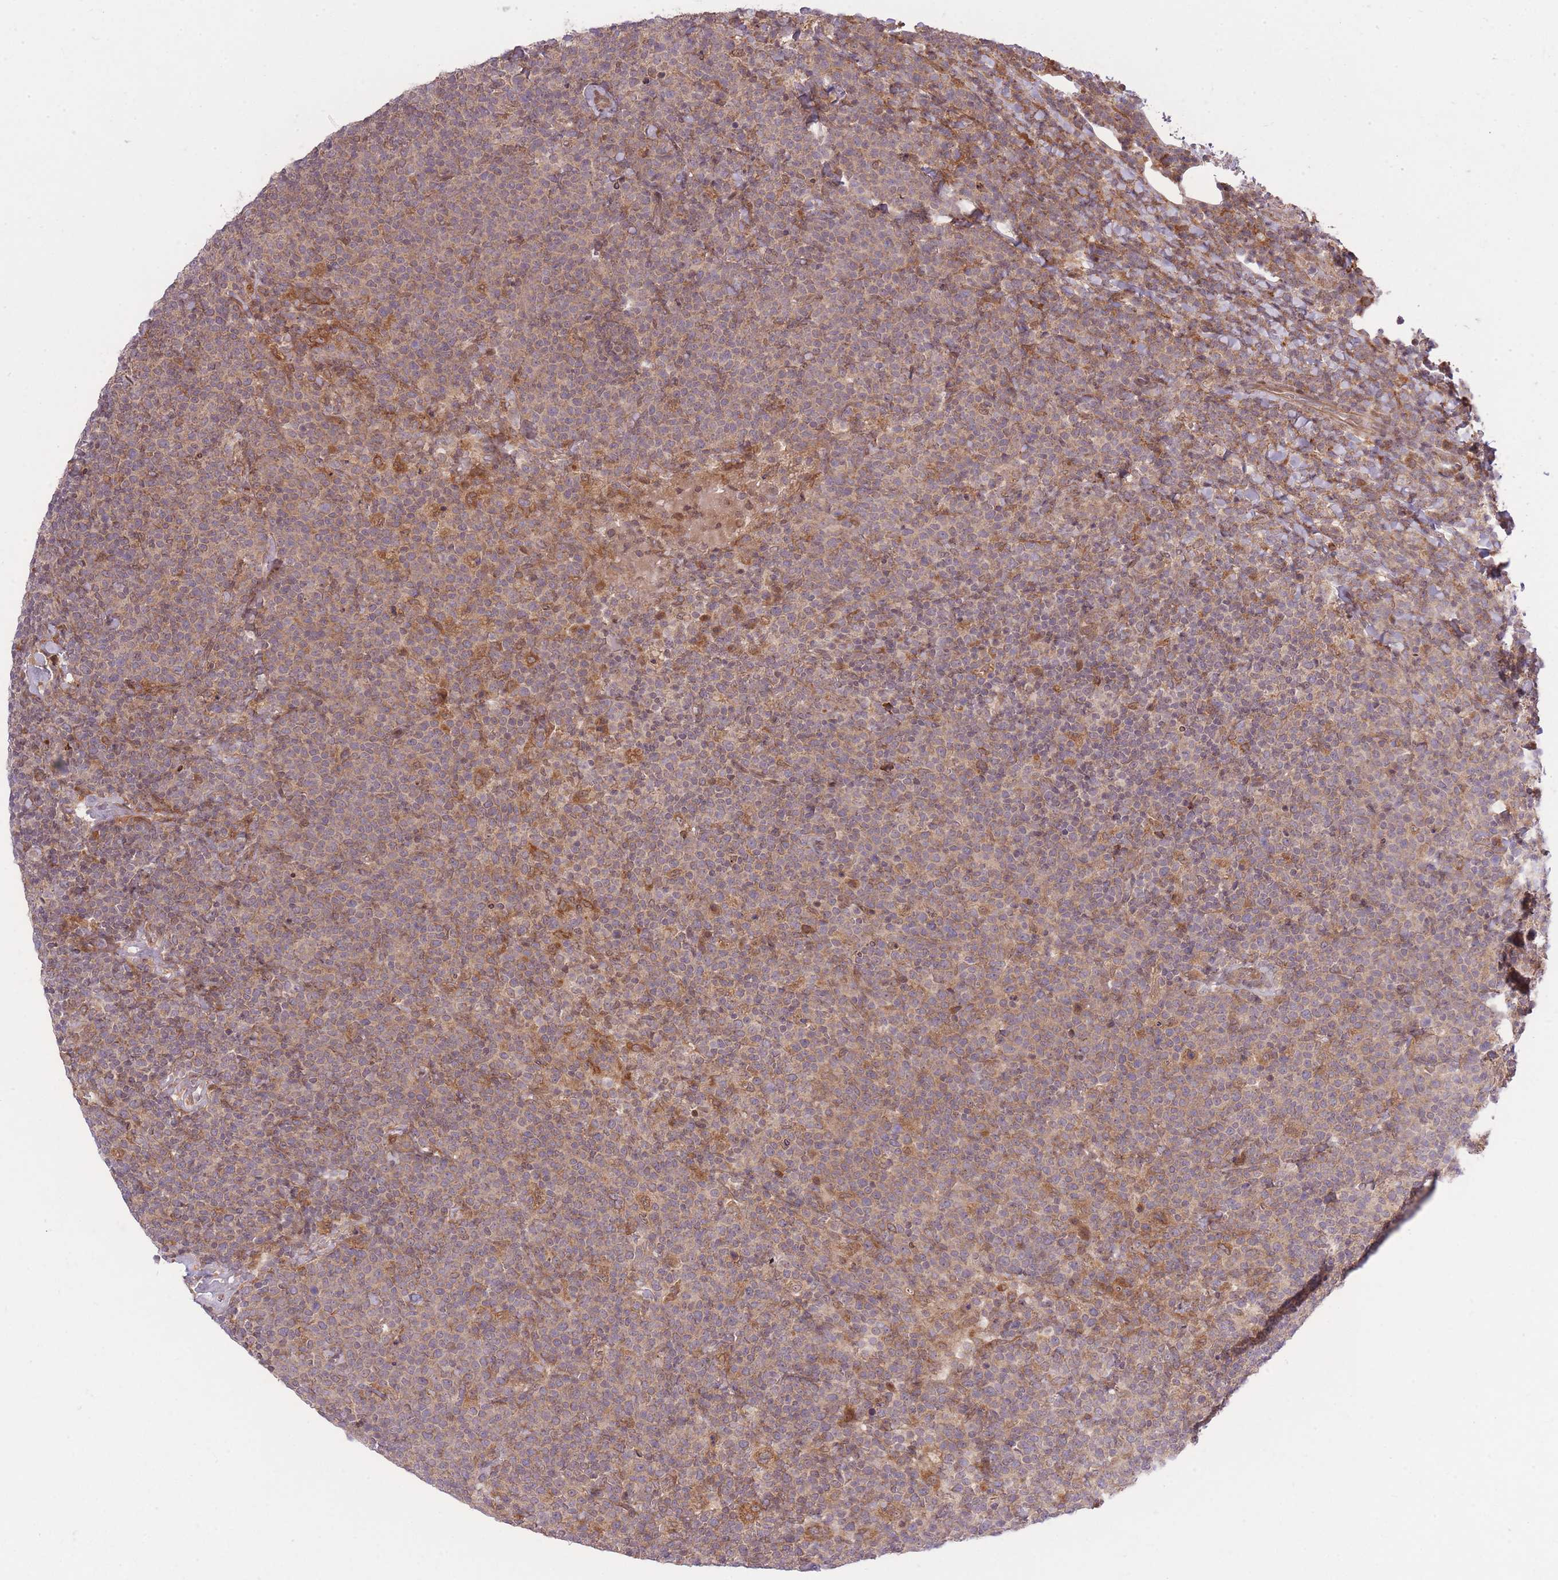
{"staining": {"intensity": "weak", "quantity": "25%-75%", "location": "cytoplasmic/membranous"}, "tissue": "lymphoma", "cell_type": "Tumor cells", "image_type": "cancer", "snomed": [{"axis": "morphology", "description": "Malignant lymphoma, non-Hodgkin's type, High grade"}, {"axis": "topography", "description": "Lymph node"}], "caption": "Tumor cells display low levels of weak cytoplasmic/membranous expression in about 25%-75% of cells in malignant lymphoma, non-Hodgkin's type (high-grade).", "gene": "ZNF391", "patient": {"sex": "male", "age": 61}}